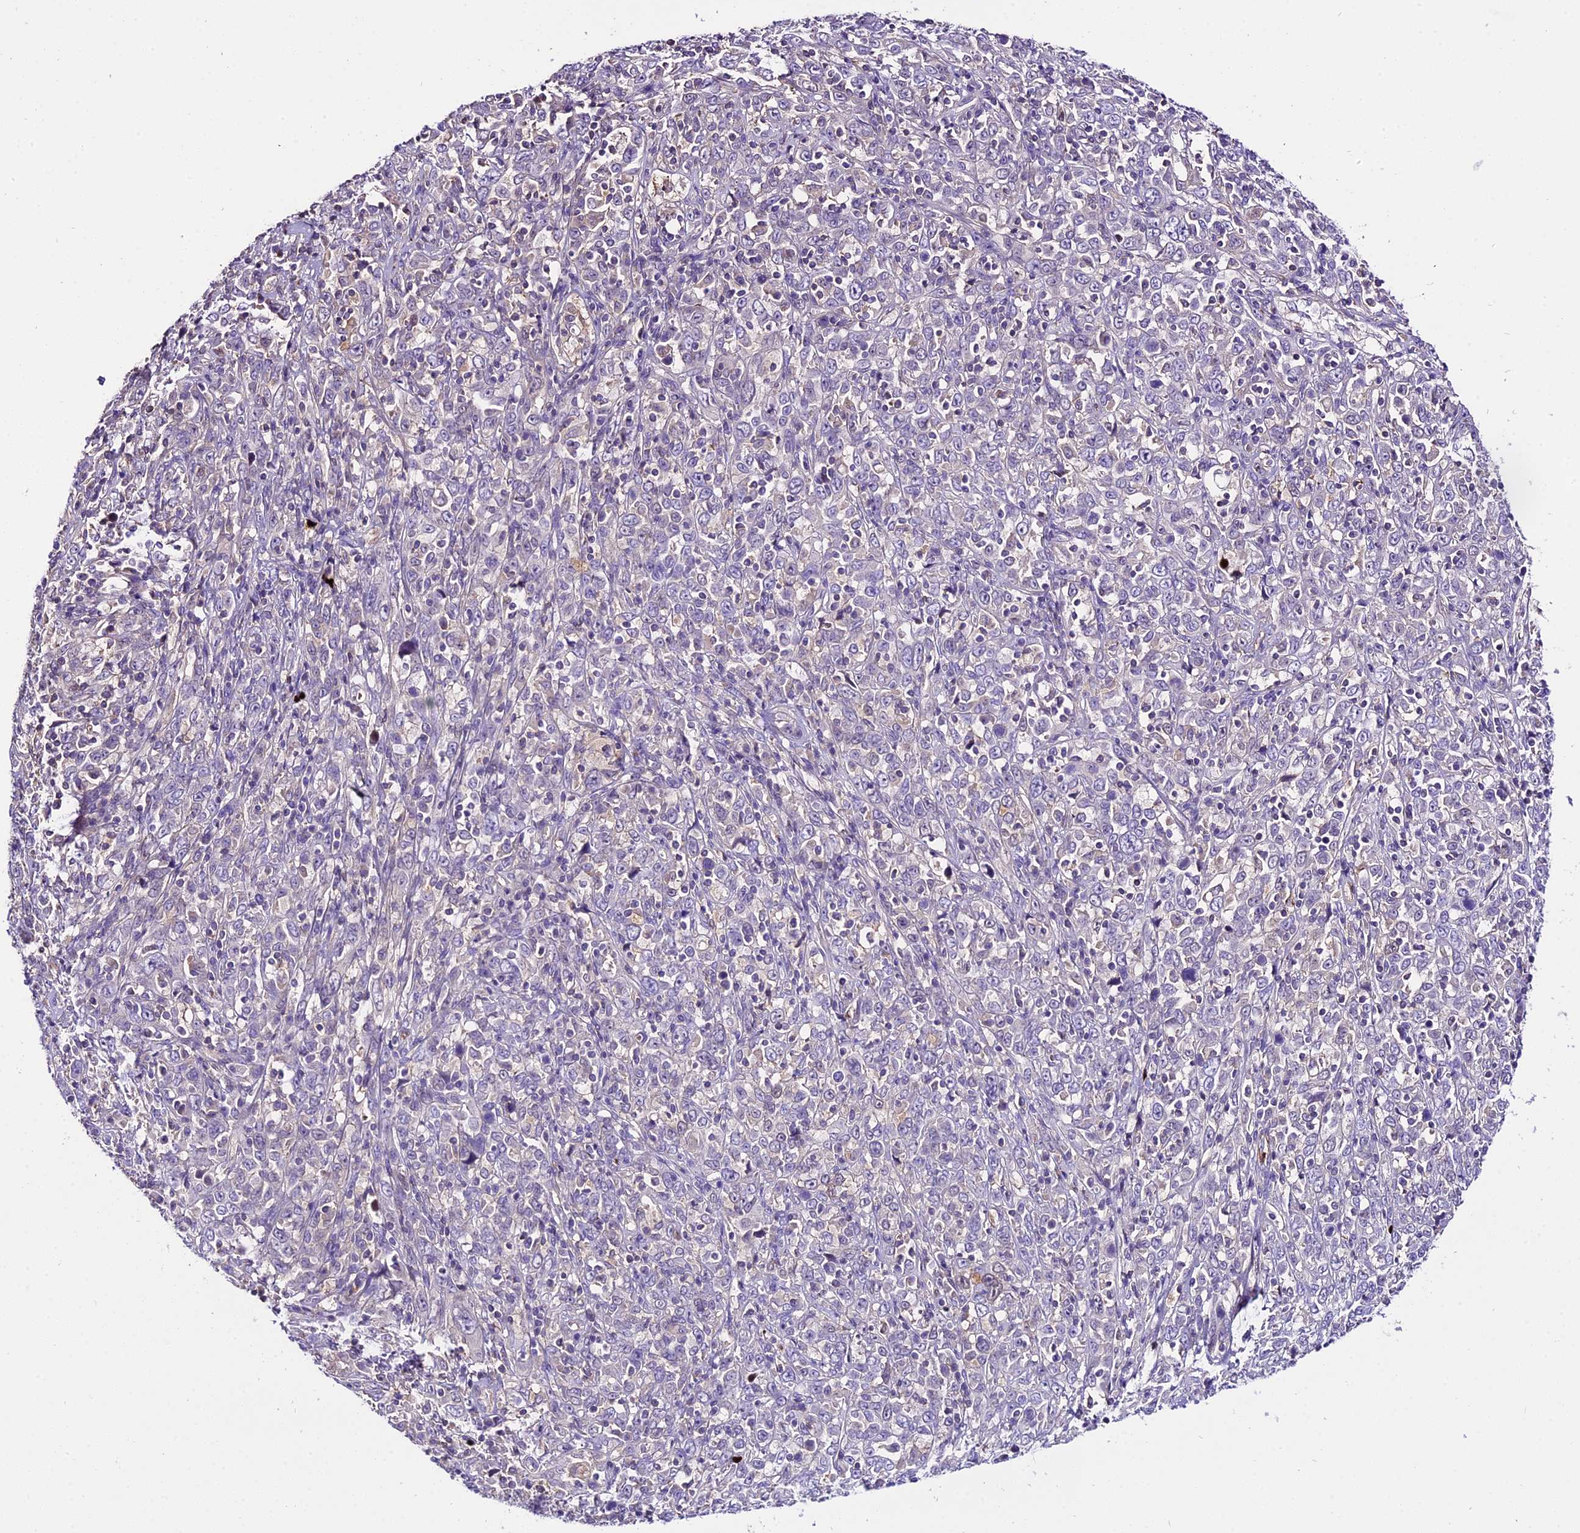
{"staining": {"intensity": "negative", "quantity": "none", "location": "none"}, "tissue": "cervical cancer", "cell_type": "Tumor cells", "image_type": "cancer", "snomed": [{"axis": "morphology", "description": "Squamous cell carcinoma, NOS"}, {"axis": "topography", "description": "Cervix"}], "caption": "Tumor cells are negative for protein expression in human cervical cancer.", "gene": "MAP3K7CL", "patient": {"sex": "female", "age": 46}}